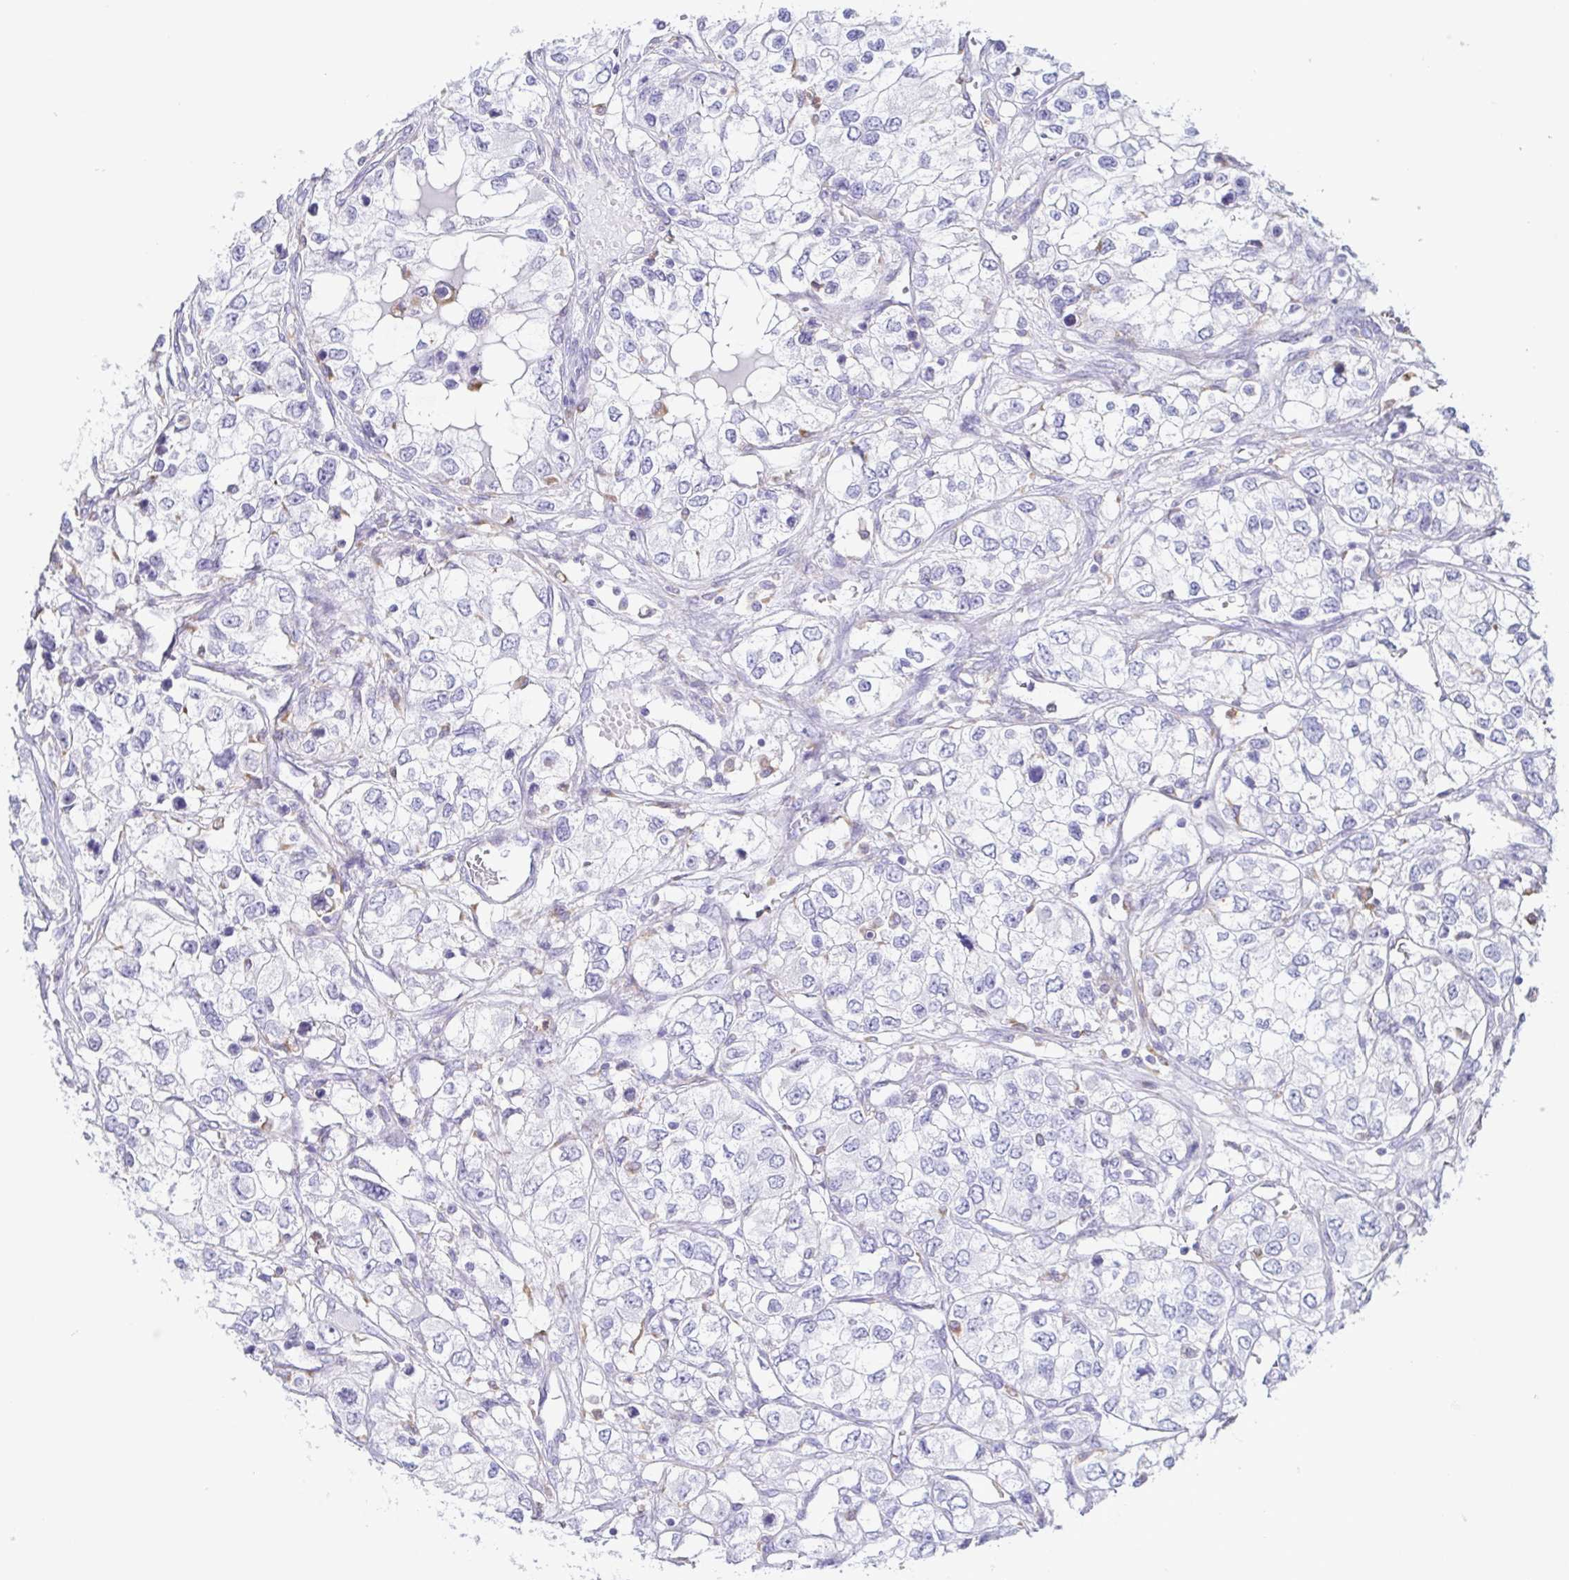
{"staining": {"intensity": "negative", "quantity": "none", "location": "none"}, "tissue": "renal cancer", "cell_type": "Tumor cells", "image_type": "cancer", "snomed": [{"axis": "morphology", "description": "Adenocarcinoma, NOS"}, {"axis": "topography", "description": "Kidney"}], "caption": "DAB immunohistochemical staining of human adenocarcinoma (renal) shows no significant positivity in tumor cells.", "gene": "ATP6V1G2", "patient": {"sex": "female", "age": 59}}